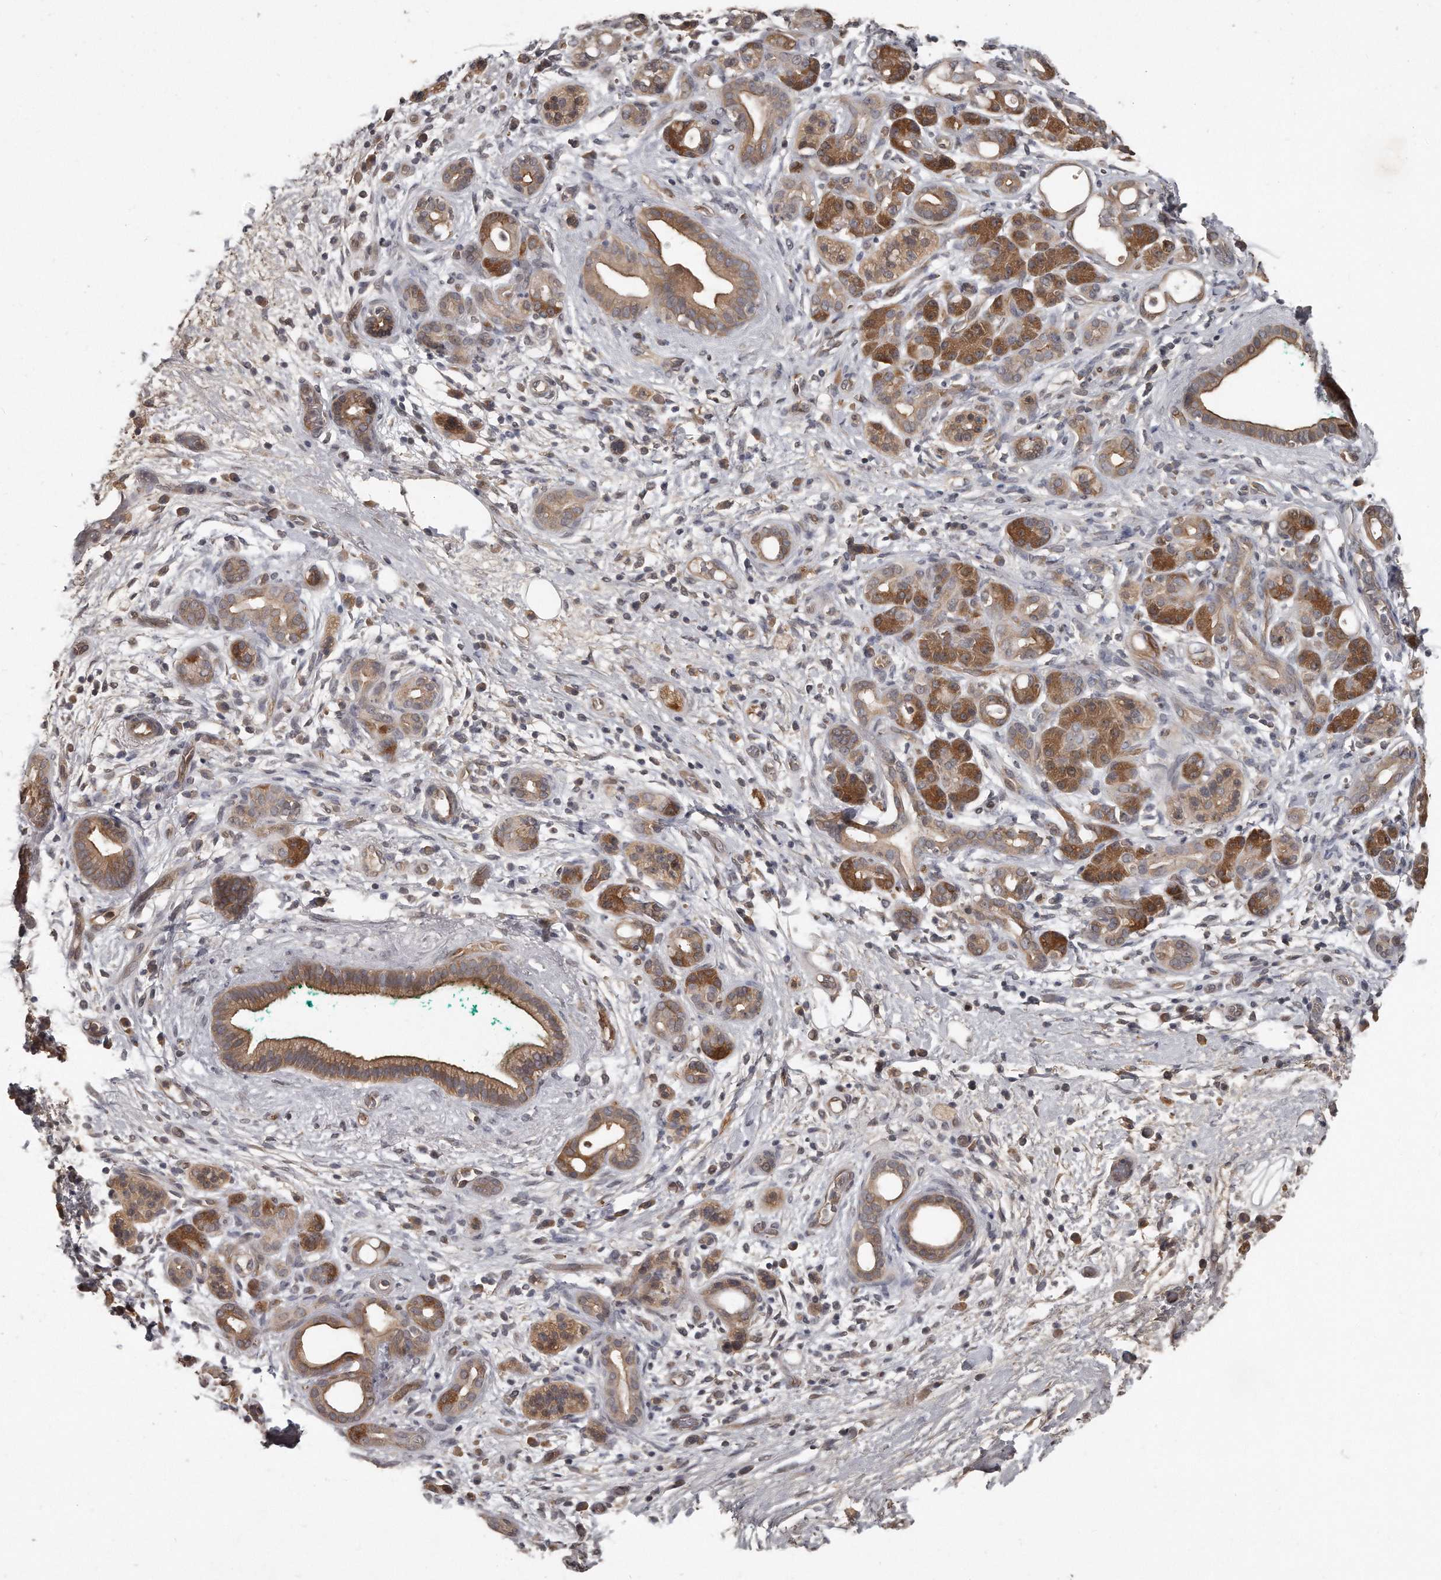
{"staining": {"intensity": "moderate", "quantity": ">75%", "location": "cytoplasmic/membranous"}, "tissue": "pancreatic cancer", "cell_type": "Tumor cells", "image_type": "cancer", "snomed": [{"axis": "morphology", "description": "Adenocarcinoma, NOS"}, {"axis": "topography", "description": "Pancreas"}], "caption": "The micrograph displays staining of pancreatic cancer (adenocarcinoma), revealing moderate cytoplasmic/membranous protein positivity (brown color) within tumor cells.", "gene": "GRB10", "patient": {"sex": "male", "age": 78}}